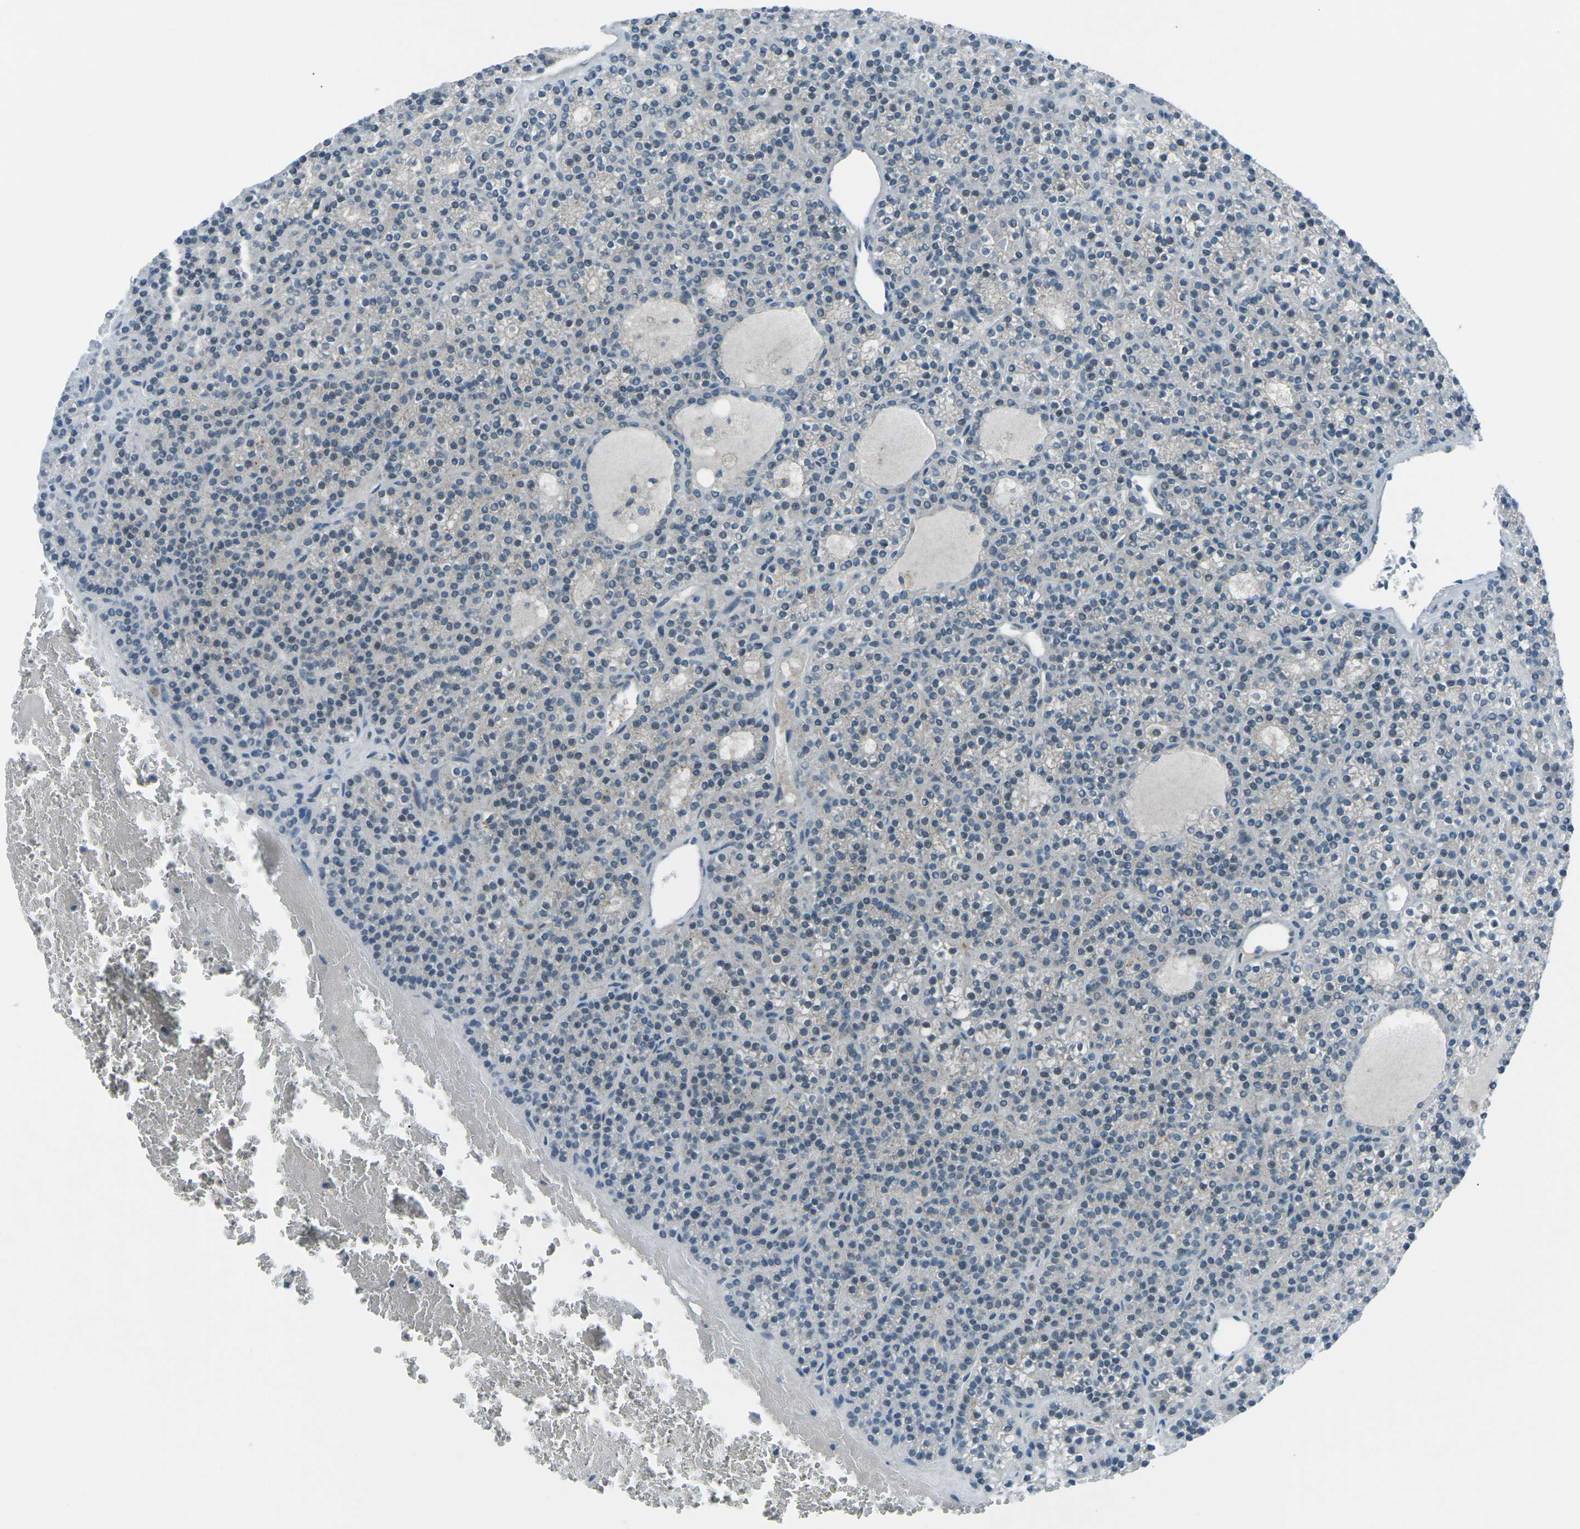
{"staining": {"intensity": "negative", "quantity": "none", "location": "none"}, "tissue": "parathyroid gland", "cell_type": "Glandular cells", "image_type": "normal", "snomed": [{"axis": "morphology", "description": "Normal tissue, NOS"}, {"axis": "morphology", "description": "Adenoma, NOS"}, {"axis": "topography", "description": "Parathyroid gland"}], "caption": "A high-resolution photomicrograph shows immunohistochemistry staining of benign parathyroid gland, which shows no significant positivity in glandular cells. (IHC, brightfield microscopy, high magnification).", "gene": "PRKCA", "patient": {"sex": "female", "age": 64}}